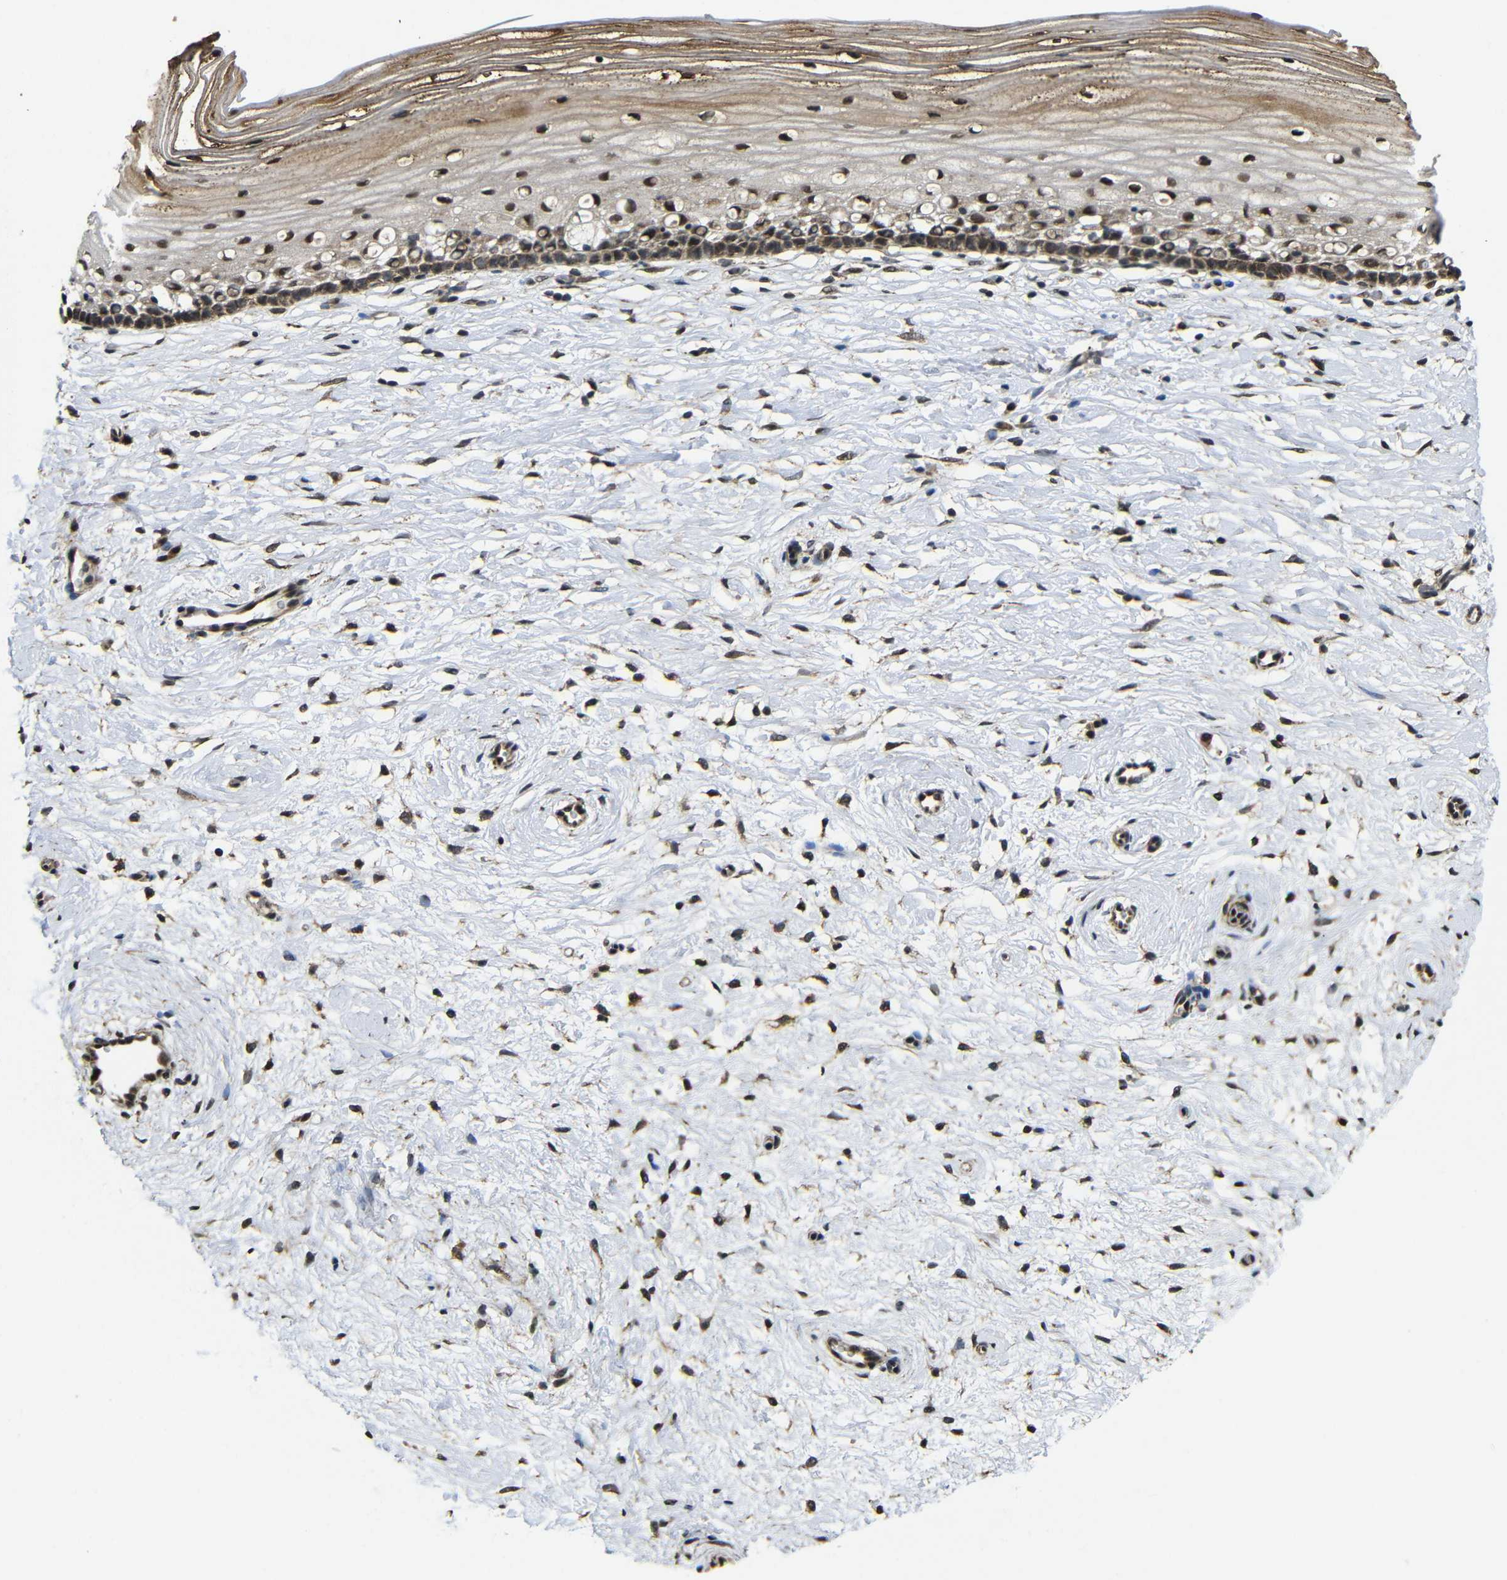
{"staining": {"intensity": "moderate", "quantity": ">75%", "location": "cytoplasmic/membranous,nuclear"}, "tissue": "cervix", "cell_type": "Squamous epithelial cells", "image_type": "normal", "snomed": [{"axis": "morphology", "description": "Normal tissue, NOS"}, {"axis": "topography", "description": "Cervix"}], "caption": "IHC (DAB (3,3'-diaminobenzidine)) staining of unremarkable cervix displays moderate cytoplasmic/membranous,nuclear protein positivity in about >75% of squamous epithelial cells.", "gene": "FAM172A", "patient": {"sex": "female", "age": 39}}